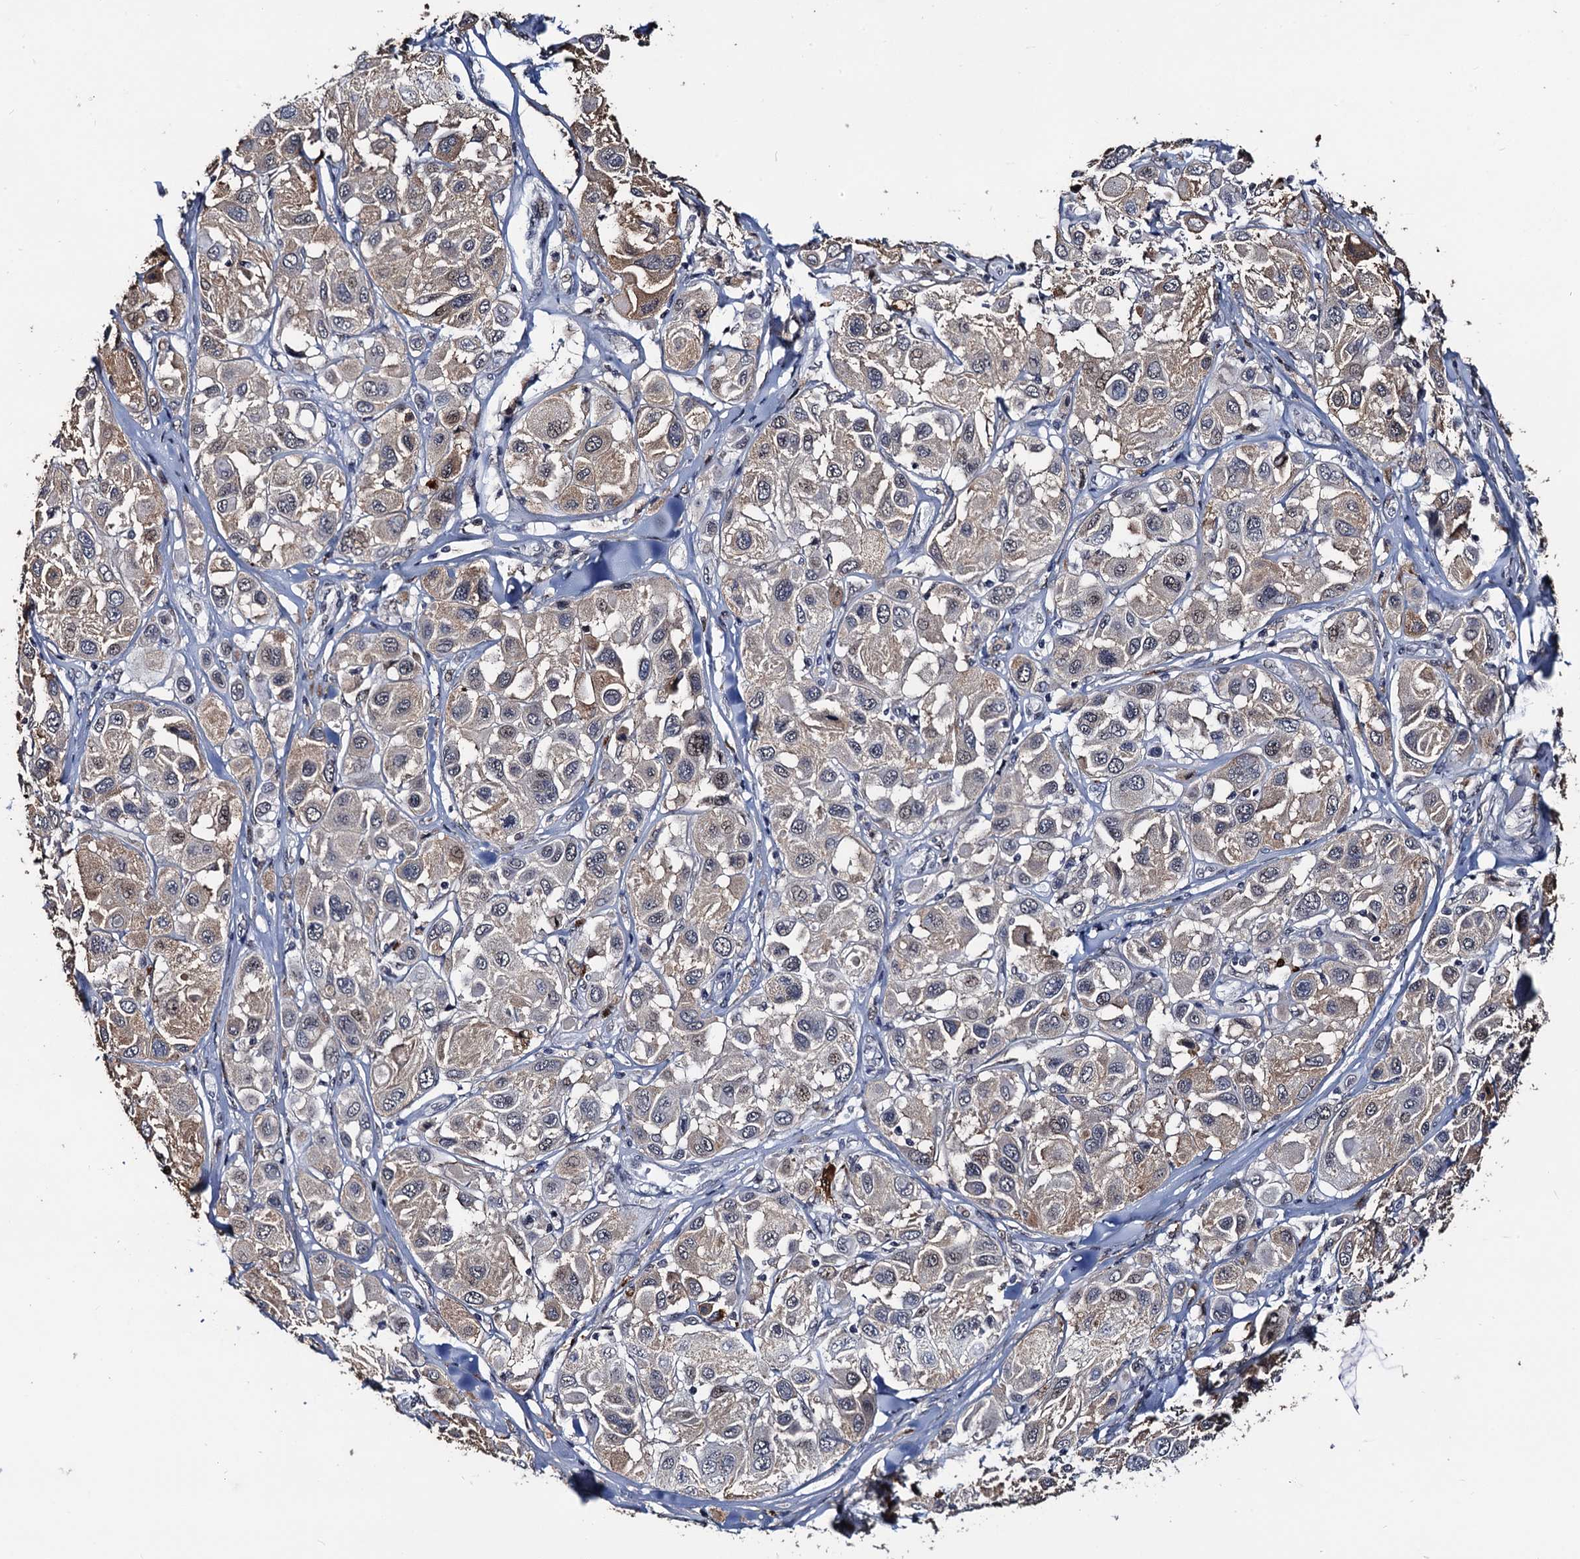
{"staining": {"intensity": "weak", "quantity": "<25%", "location": "cytoplasmic/membranous"}, "tissue": "melanoma", "cell_type": "Tumor cells", "image_type": "cancer", "snomed": [{"axis": "morphology", "description": "Malignant melanoma, Metastatic site"}, {"axis": "topography", "description": "Skin"}], "caption": "Malignant melanoma (metastatic site) was stained to show a protein in brown. There is no significant expression in tumor cells. (Immunohistochemistry, brightfield microscopy, high magnification).", "gene": "FAM222A", "patient": {"sex": "male", "age": 41}}